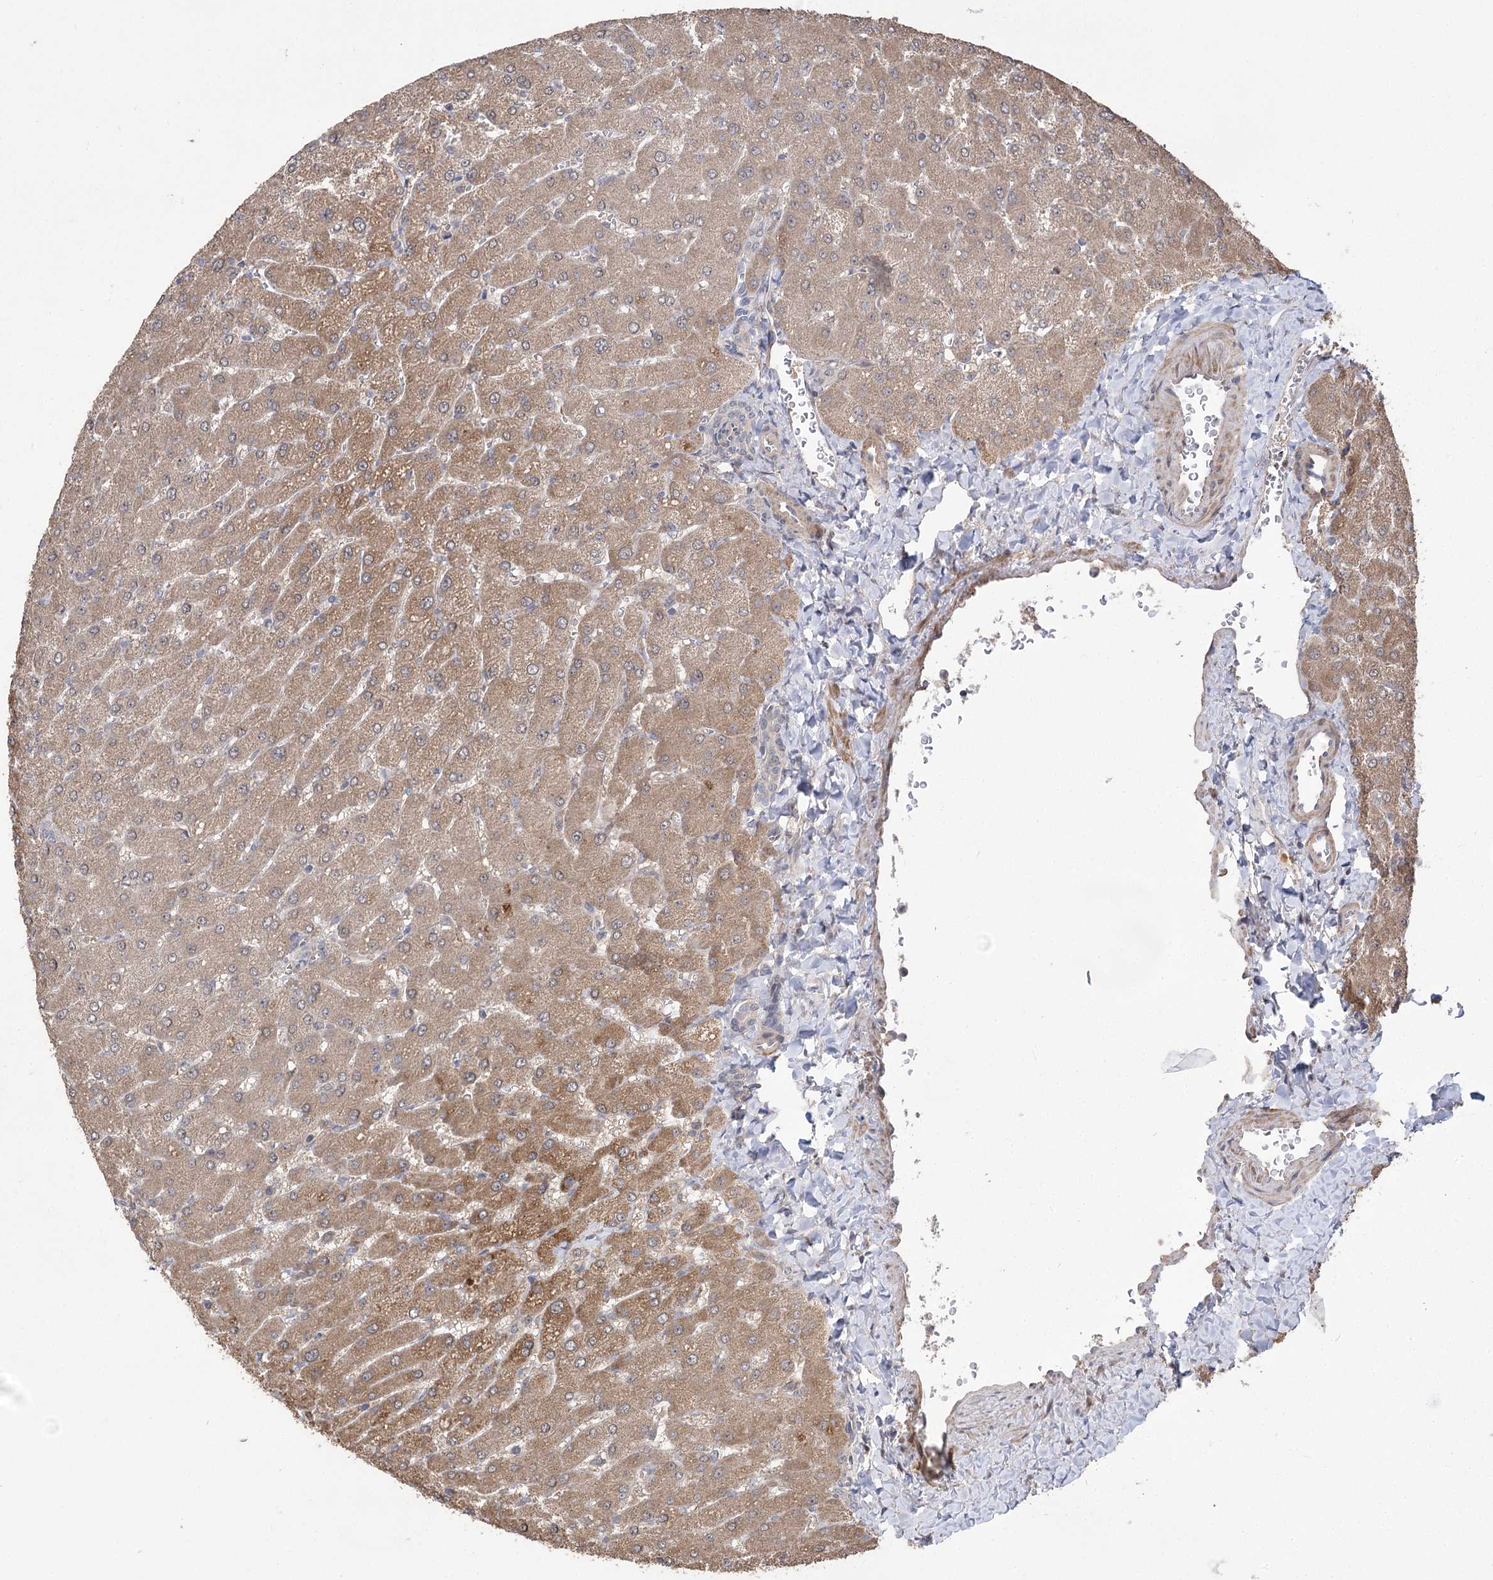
{"staining": {"intensity": "weak", "quantity": "<25%", "location": "cytoplasmic/membranous,nuclear"}, "tissue": "liver", "cell_type": "Cholangiocytes", "image_type": "normal", "snomed": [{"axis": "morphology", "description": "Normal tissue, NOS"}, {"axis": "topography", "description": "Liver"}], "caption": "Immunohistochemistry of unremarkable liver demonstrates no staining in cholangiocytes. Brightfield microscopy of immunohistochemistry stained with DAB (brown) and hematoxylin (blue), captured at high magnification.", "gene": "TENM2", "patient": {"sex": "male", "age": 55}}